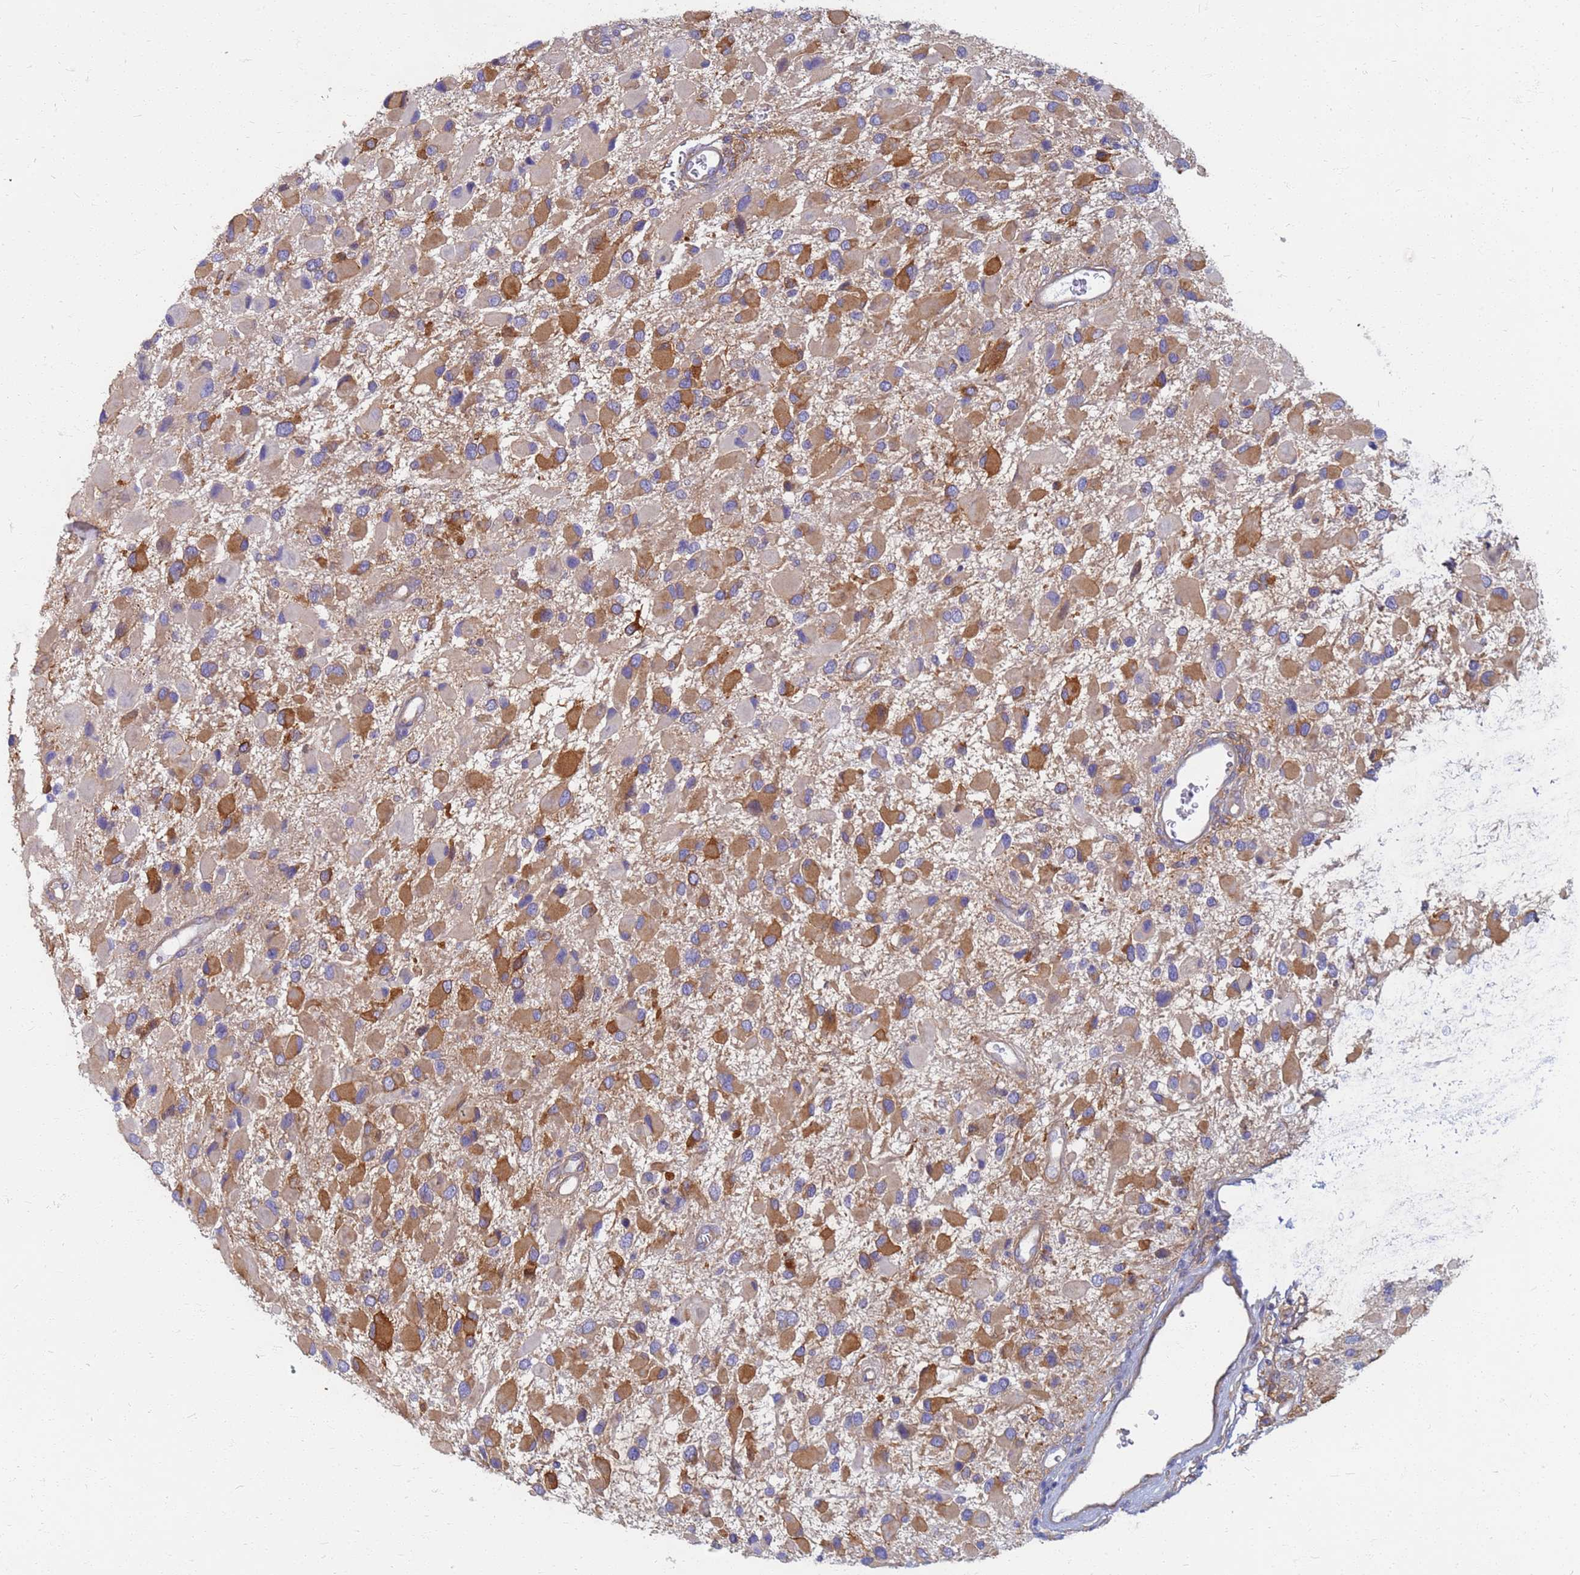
{"staining": {"intensity": "moderate", "quantity": ">75%", "location": "cytoplasmic/membranous"}, "tissue": "glioma", "cell_type": "Tumor cells", "image_type": "cancer", "snomed": [{"axis": "morphology", "description": "Glioma, malignant, High grade"}, {"axis": "topography", "description": "Brain"}], "caption": "Malignant high-grade glioma stained with a protein marker reveals moderate staining in tumor cells.", "gene": "EEA1", "patient": {"sex": "male", "age": 53}}